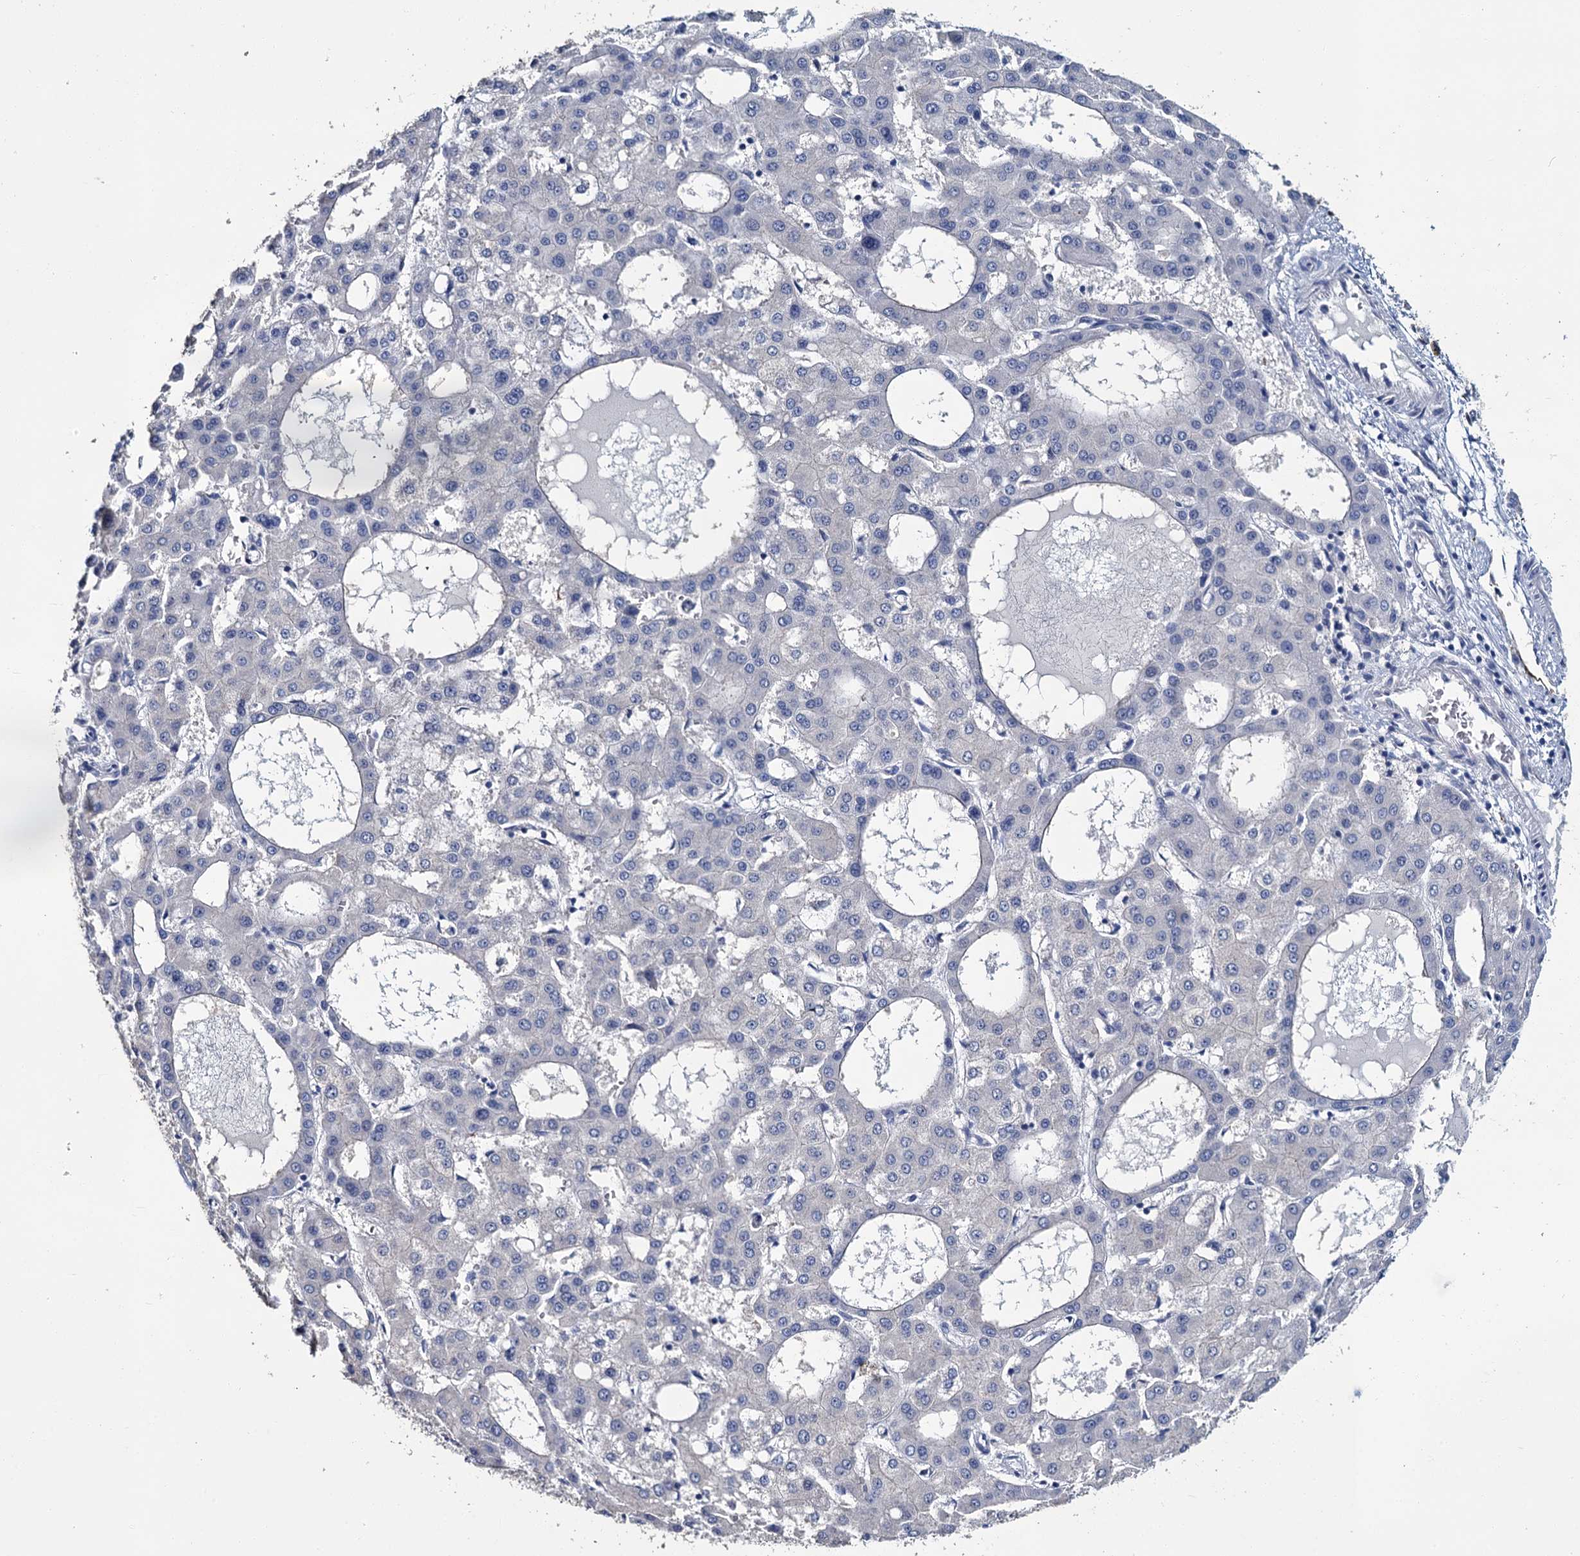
{"staining": {"intensity": "negative", "quantity": "none", "location": "none"}, "tissue": "liver cancer", "cell_type": "Tumor cells", "image_type": "cancer", "snomed": [{"axis": "morphology", "description": "Carcinoma, Hepatocellular, NOS"}, {"axis": "topography", "description": "Liver"}], "caption": "Immunohistochemistry photomicrograph of neoplastic tissue: hepatocellular carcinoma (liver) stained with DAB (3,3'-diaminobenzidine) shows no significant protein staining in tumor cells.", "gene": "SNCB", "patient": {"sex": "male", "age": 47}}